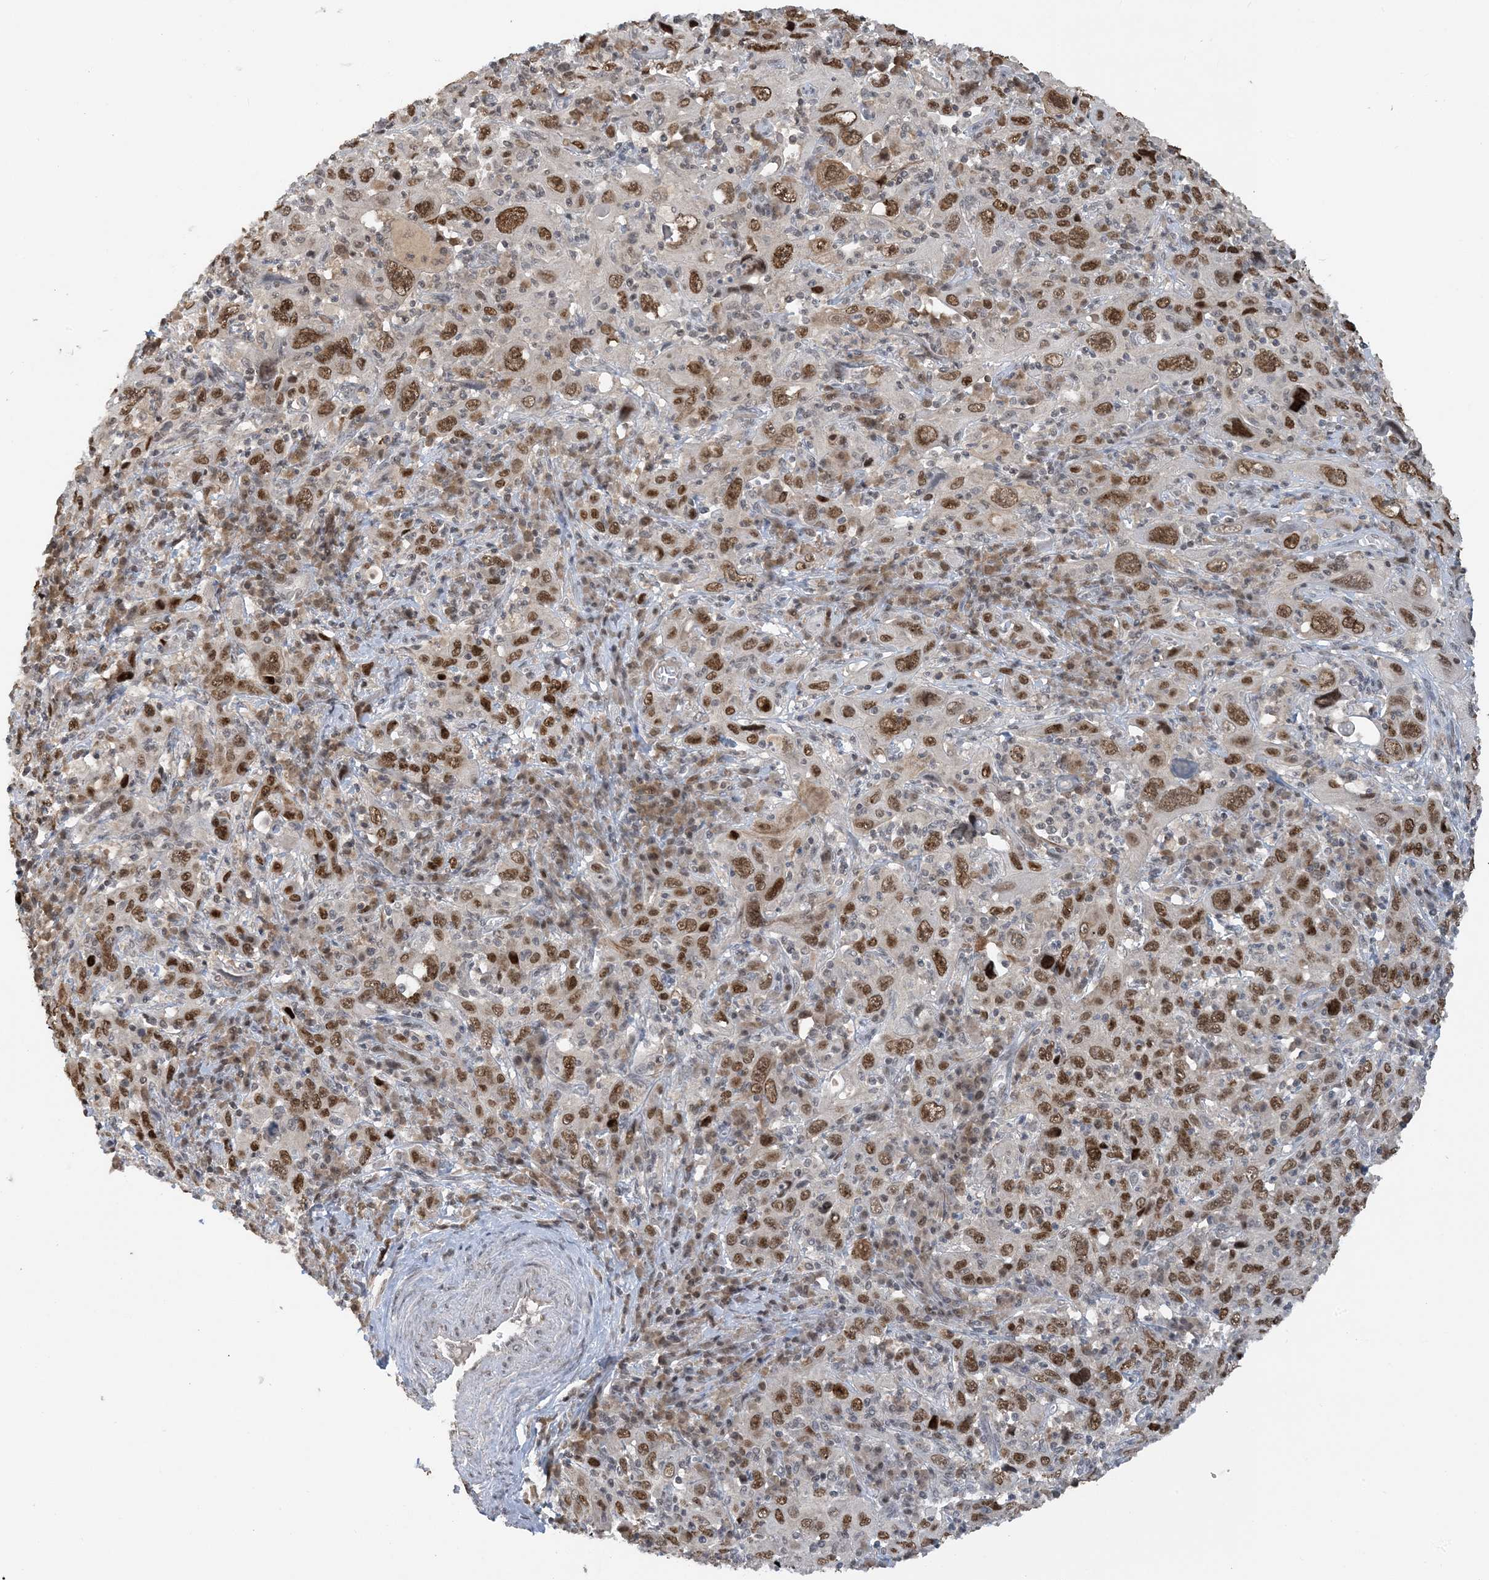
{"staining": {"intensity": "moderate", "quantity": ">75%", "location": "nuclear"}, "tissue": "cervical cancer", "cell_type": "Tumor cells", "image_type": "cancer", "snomed": [{"axis": "morphology", "description": "Squamous cell carcinoma, NOS"}, {"axis": "topography", "description": "Cervix"}], "caption": "This is an image of immunohistochemistry (IHC) staining of cervical cancer, which shows moderate expression in the nuclear of tumor cells.", "gene": "ACYP2", "patient": {"sex": "female", "age": 46}}